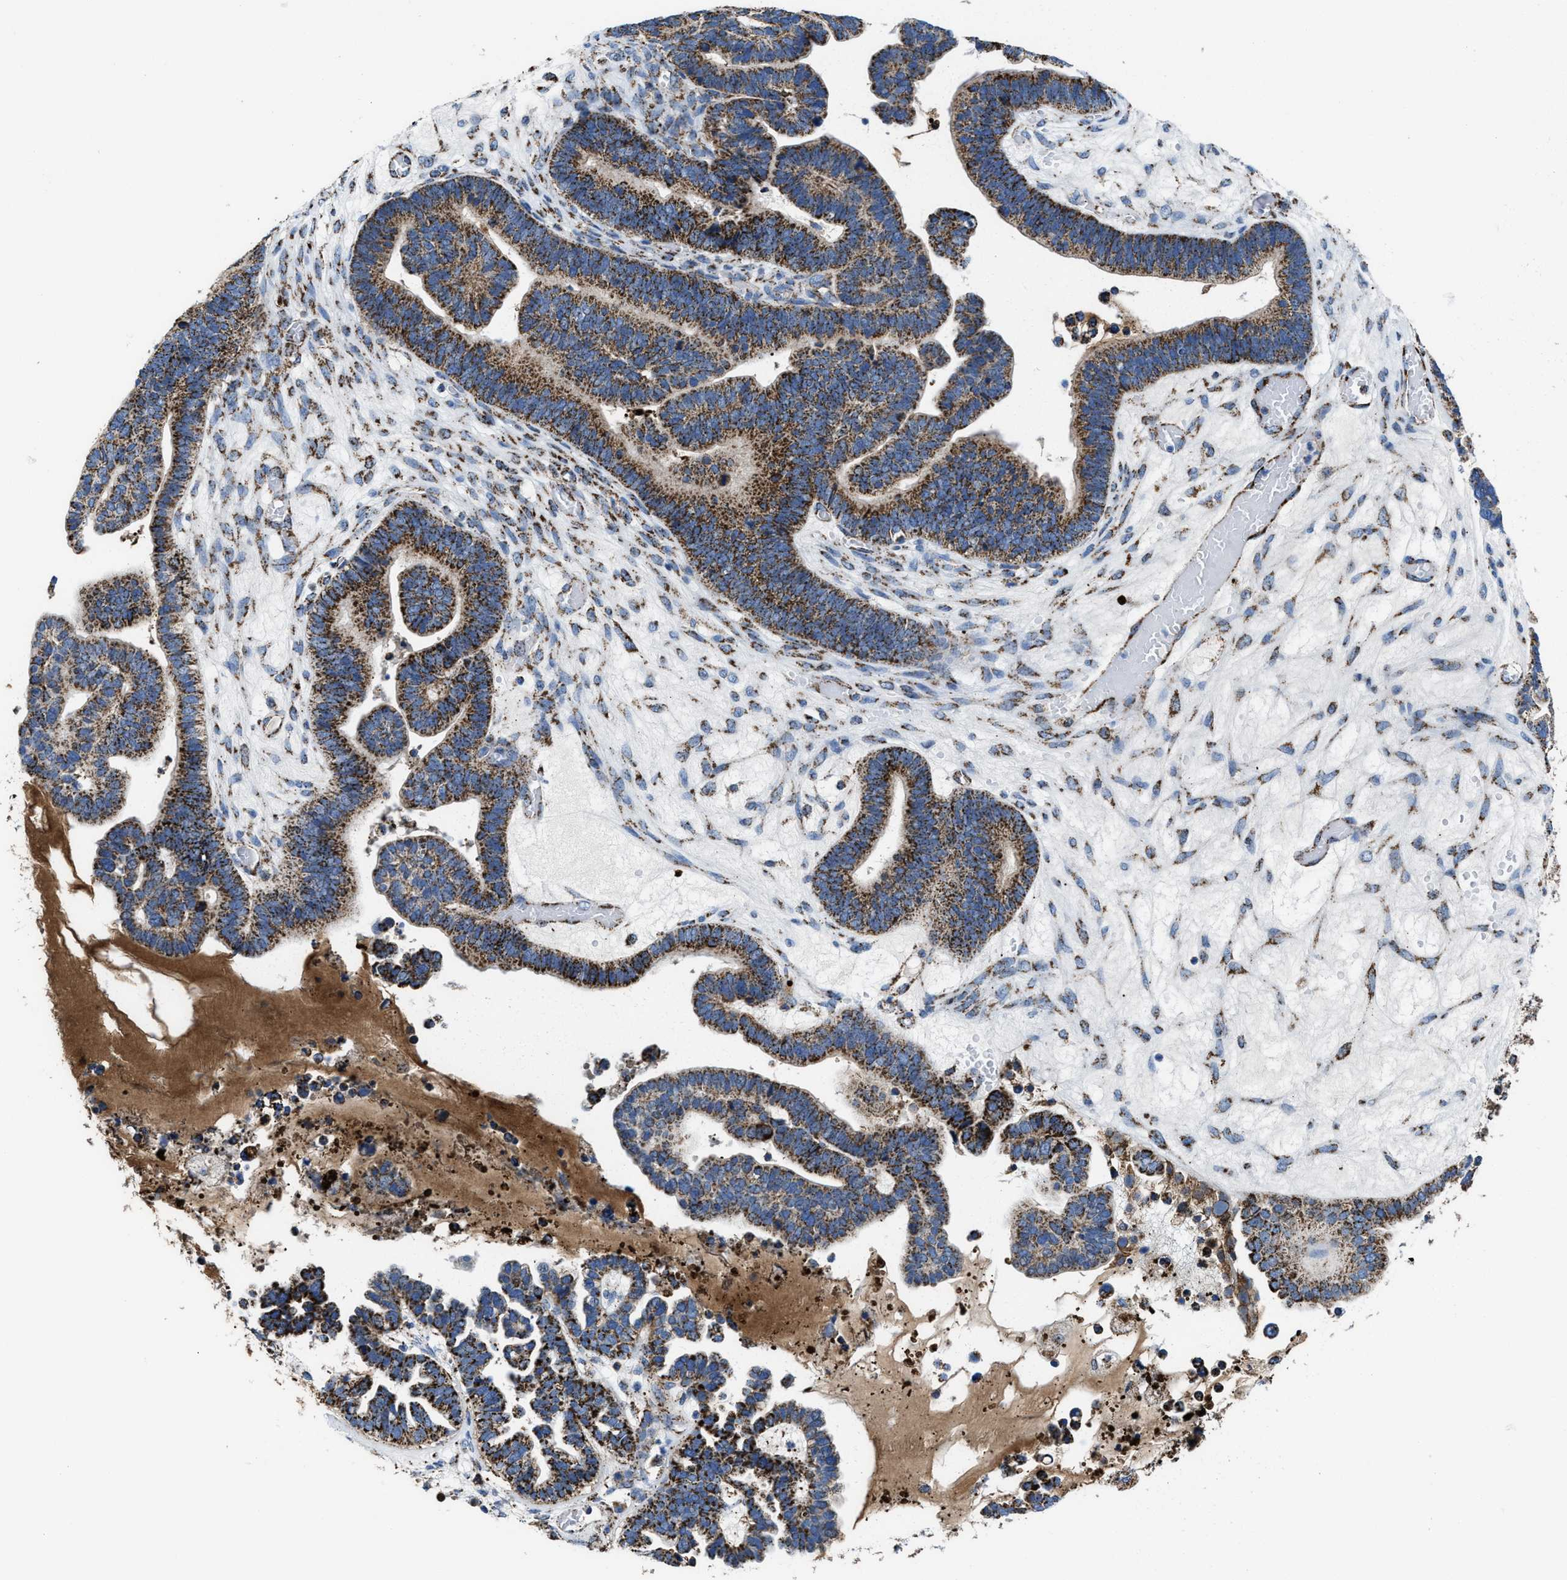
{"staining": {"intensity": "moderate", "quantity": ">75%", "location": "cytoplasmic/membranous"}, "tissue": "ovarian cancer", "cell_type": "Tumor cells", "image_type": "cancer", "snomed": [{"axis": "morphology", "description": "Cystadenocarcinoma, serous, NOS"}, {"axis": "topography", "description": "Ovary"}], "caption": "A brown stain shows moderate cytoplasmic/membranous positivity of a protein in ovarian serous cystadenocarcinoma tumor cells.", "gene": "ALDH1B1", "patient": {"sex": "female", "age": 56}}